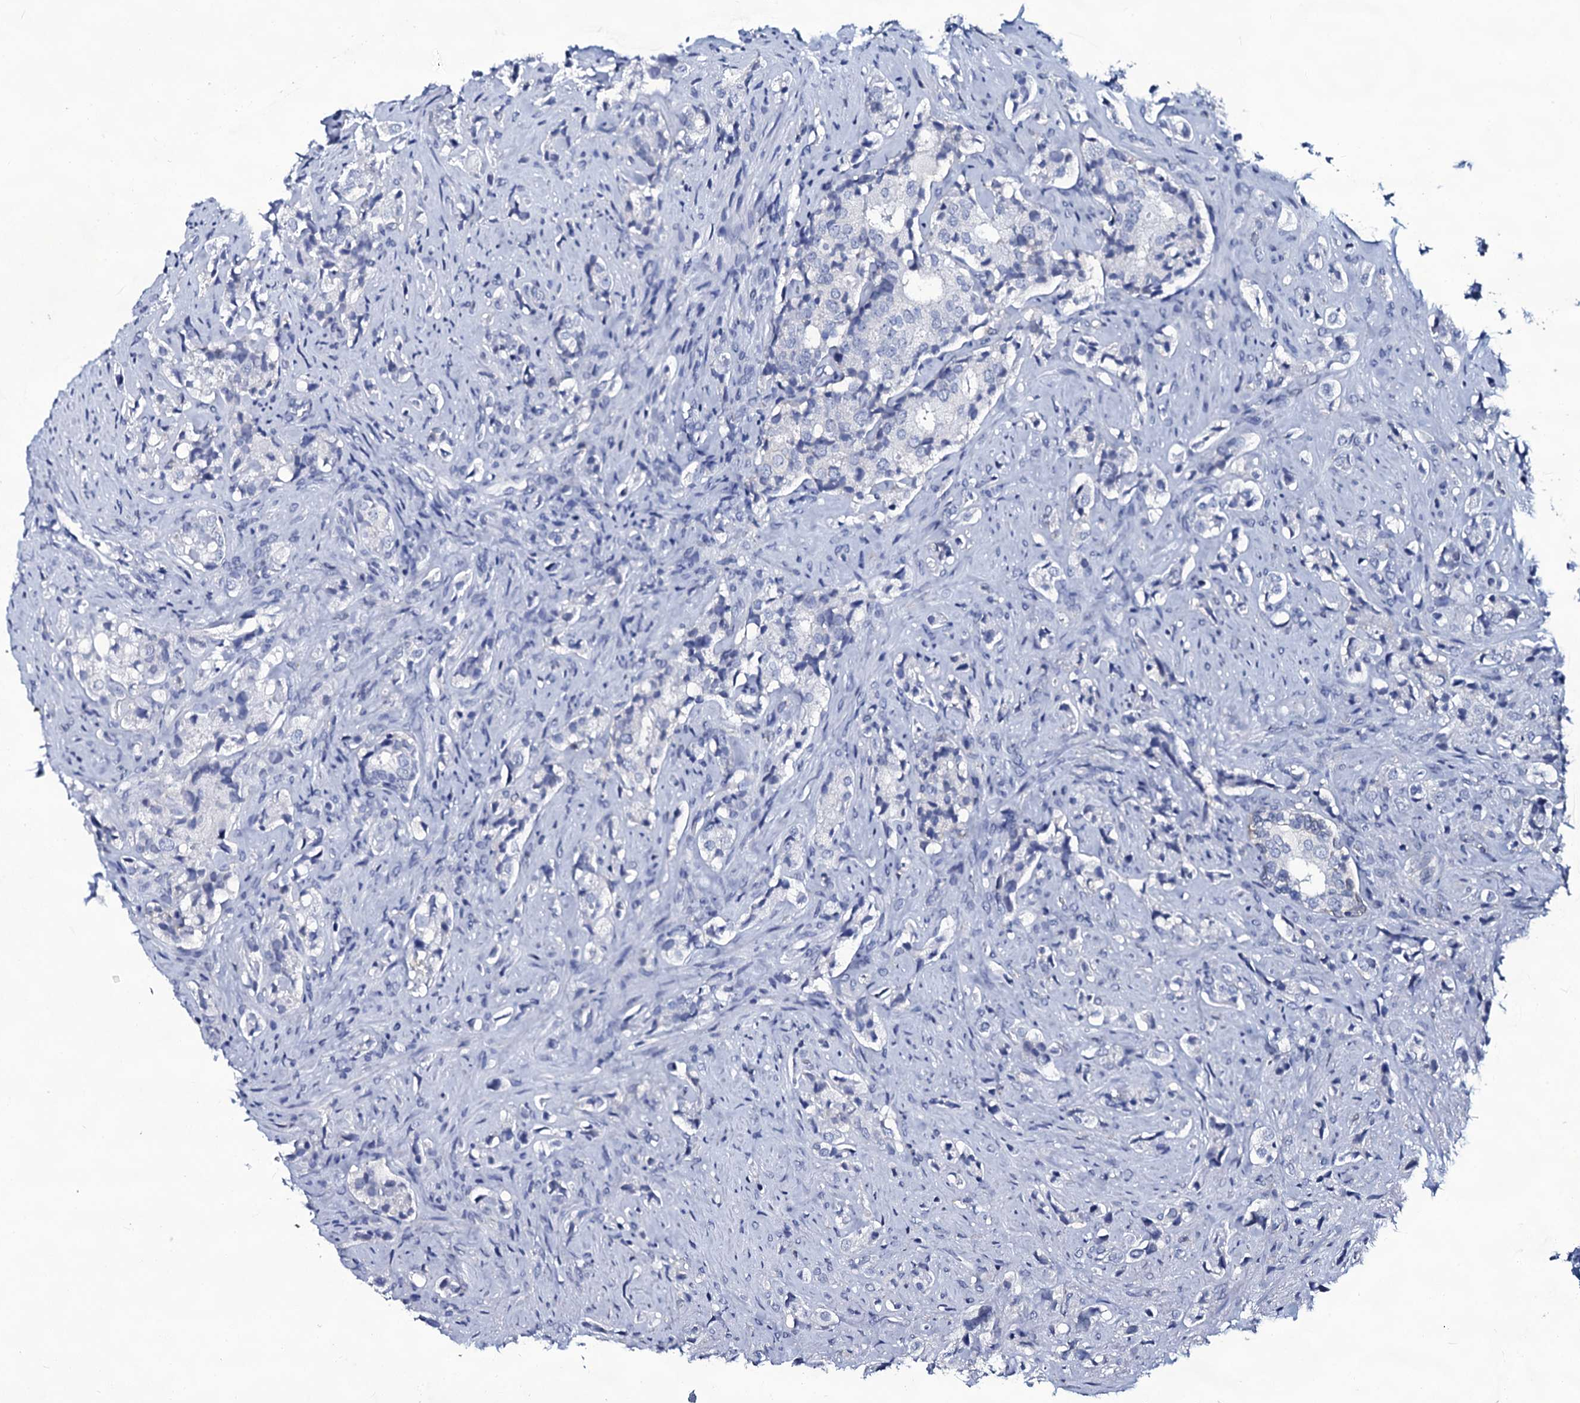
{"staining": {"intensity": "negative", "quantity": "none", "location": "none"}, "tissue": "prostate cancer", "cell_type": "Tumor cells", "image_type": "cancer", "snomed": [{"axis": "morphology", "description": "Adenocarcinoma, High grade"}, {"axis": "topography", "description": "Prostate"}], "caption": "Micrograph shows no significant protein positivity in tumor cells of prostate adenocarcinoma (high-grade).", "gene": "SLC4A7", "patient": {"sex": "male", "age": 65}}